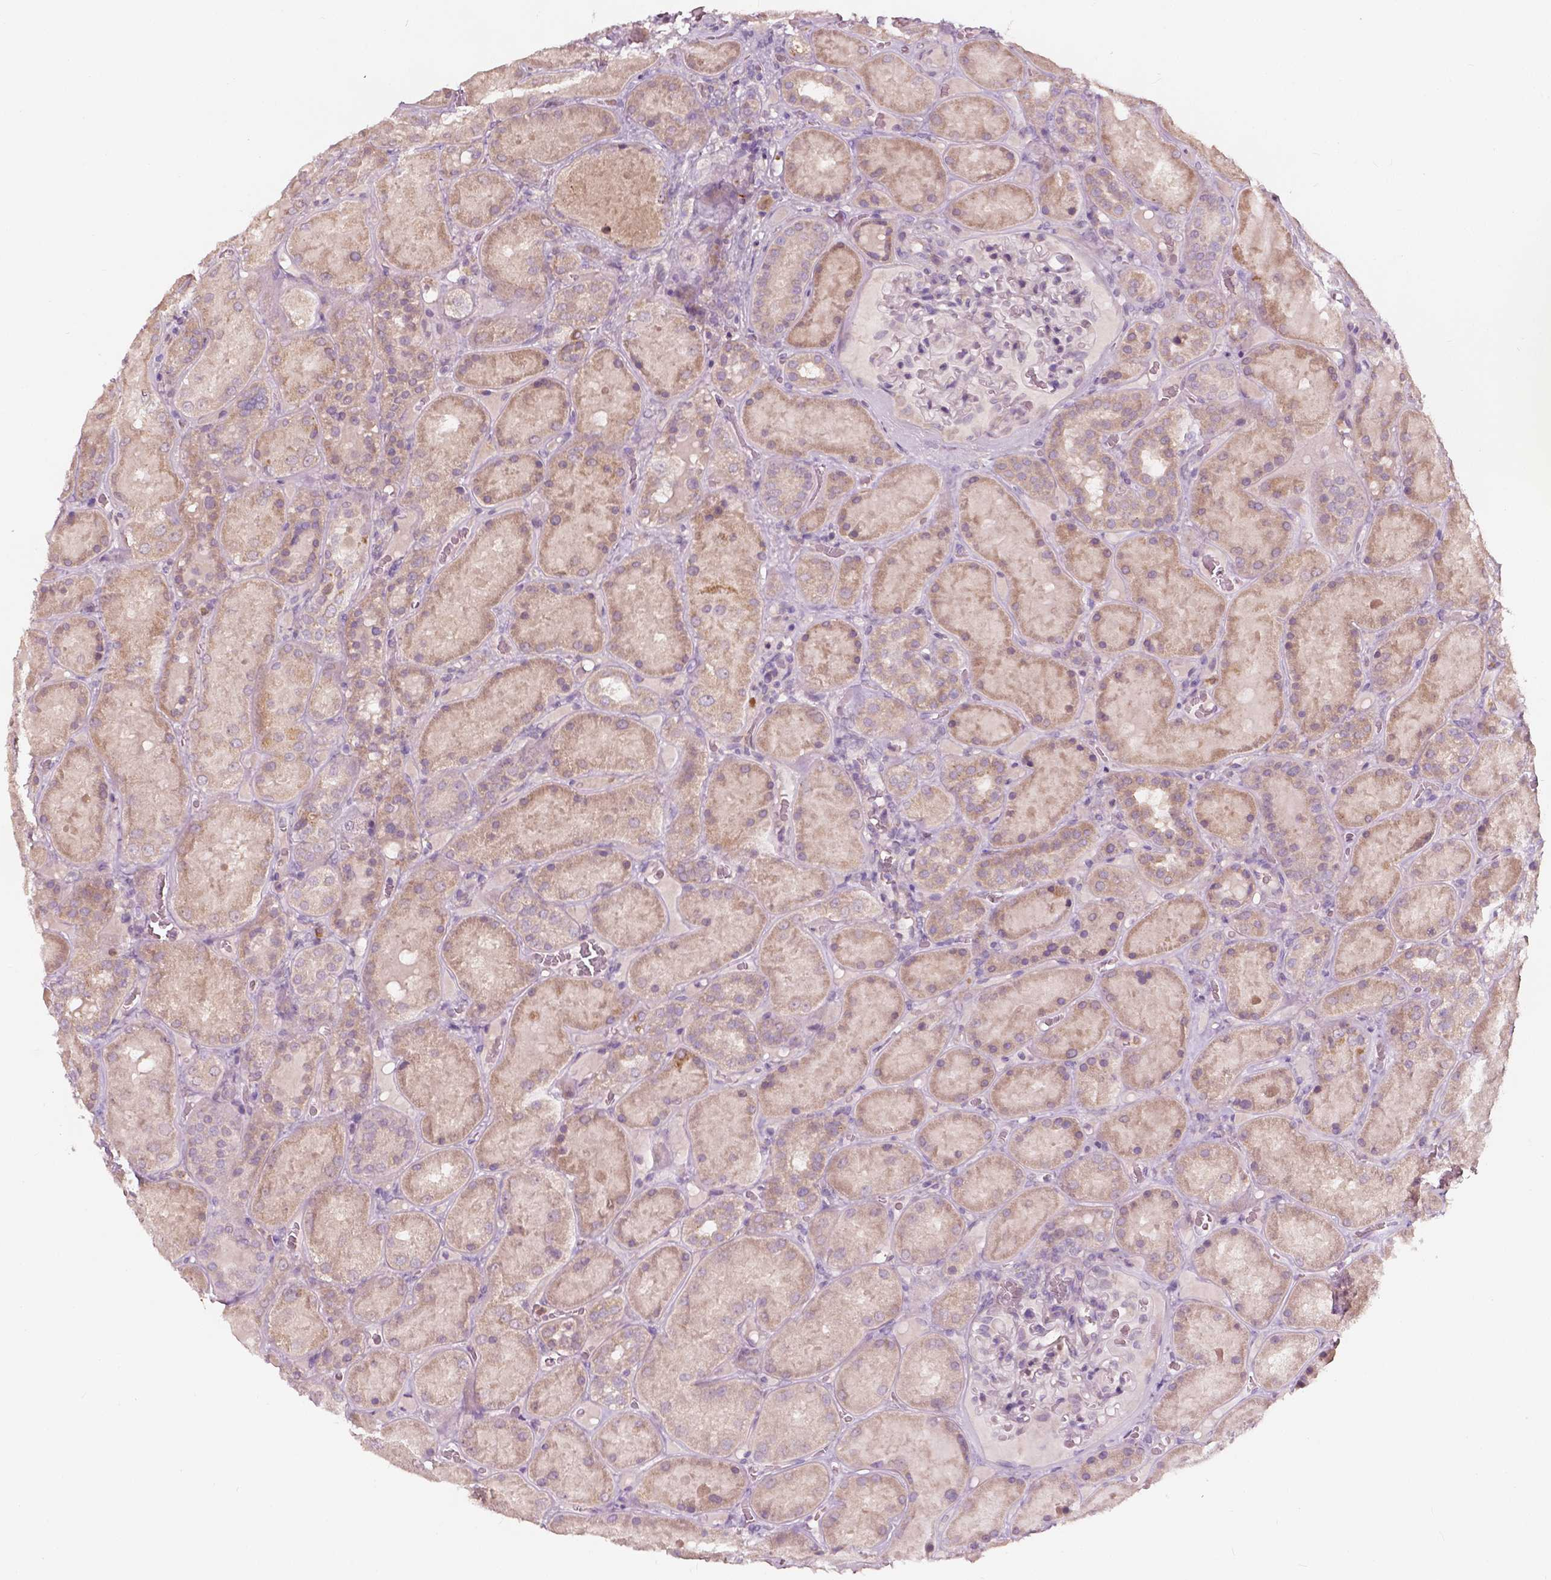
{"staining": {"intensity": "weak", "quantity": "<25%", "location": "cytoplasmic/membranous"}, "tissue": "kidney", "cell_type": "Cells in glomeruli", "image_type": "normal", "snomed": [{"axis": "morphology", "description": "Normal tissue, NOS"}, {"axis": "topography", "description": "Kidney"}], "caption": "Immunohistochemistry (IHC) micrograph of benign kidney stained for a protein (brown), which displays no expression in cells in glomeruli.", "gene": "NPC1L1", "patient": {"sex": "male", "age": 73}}